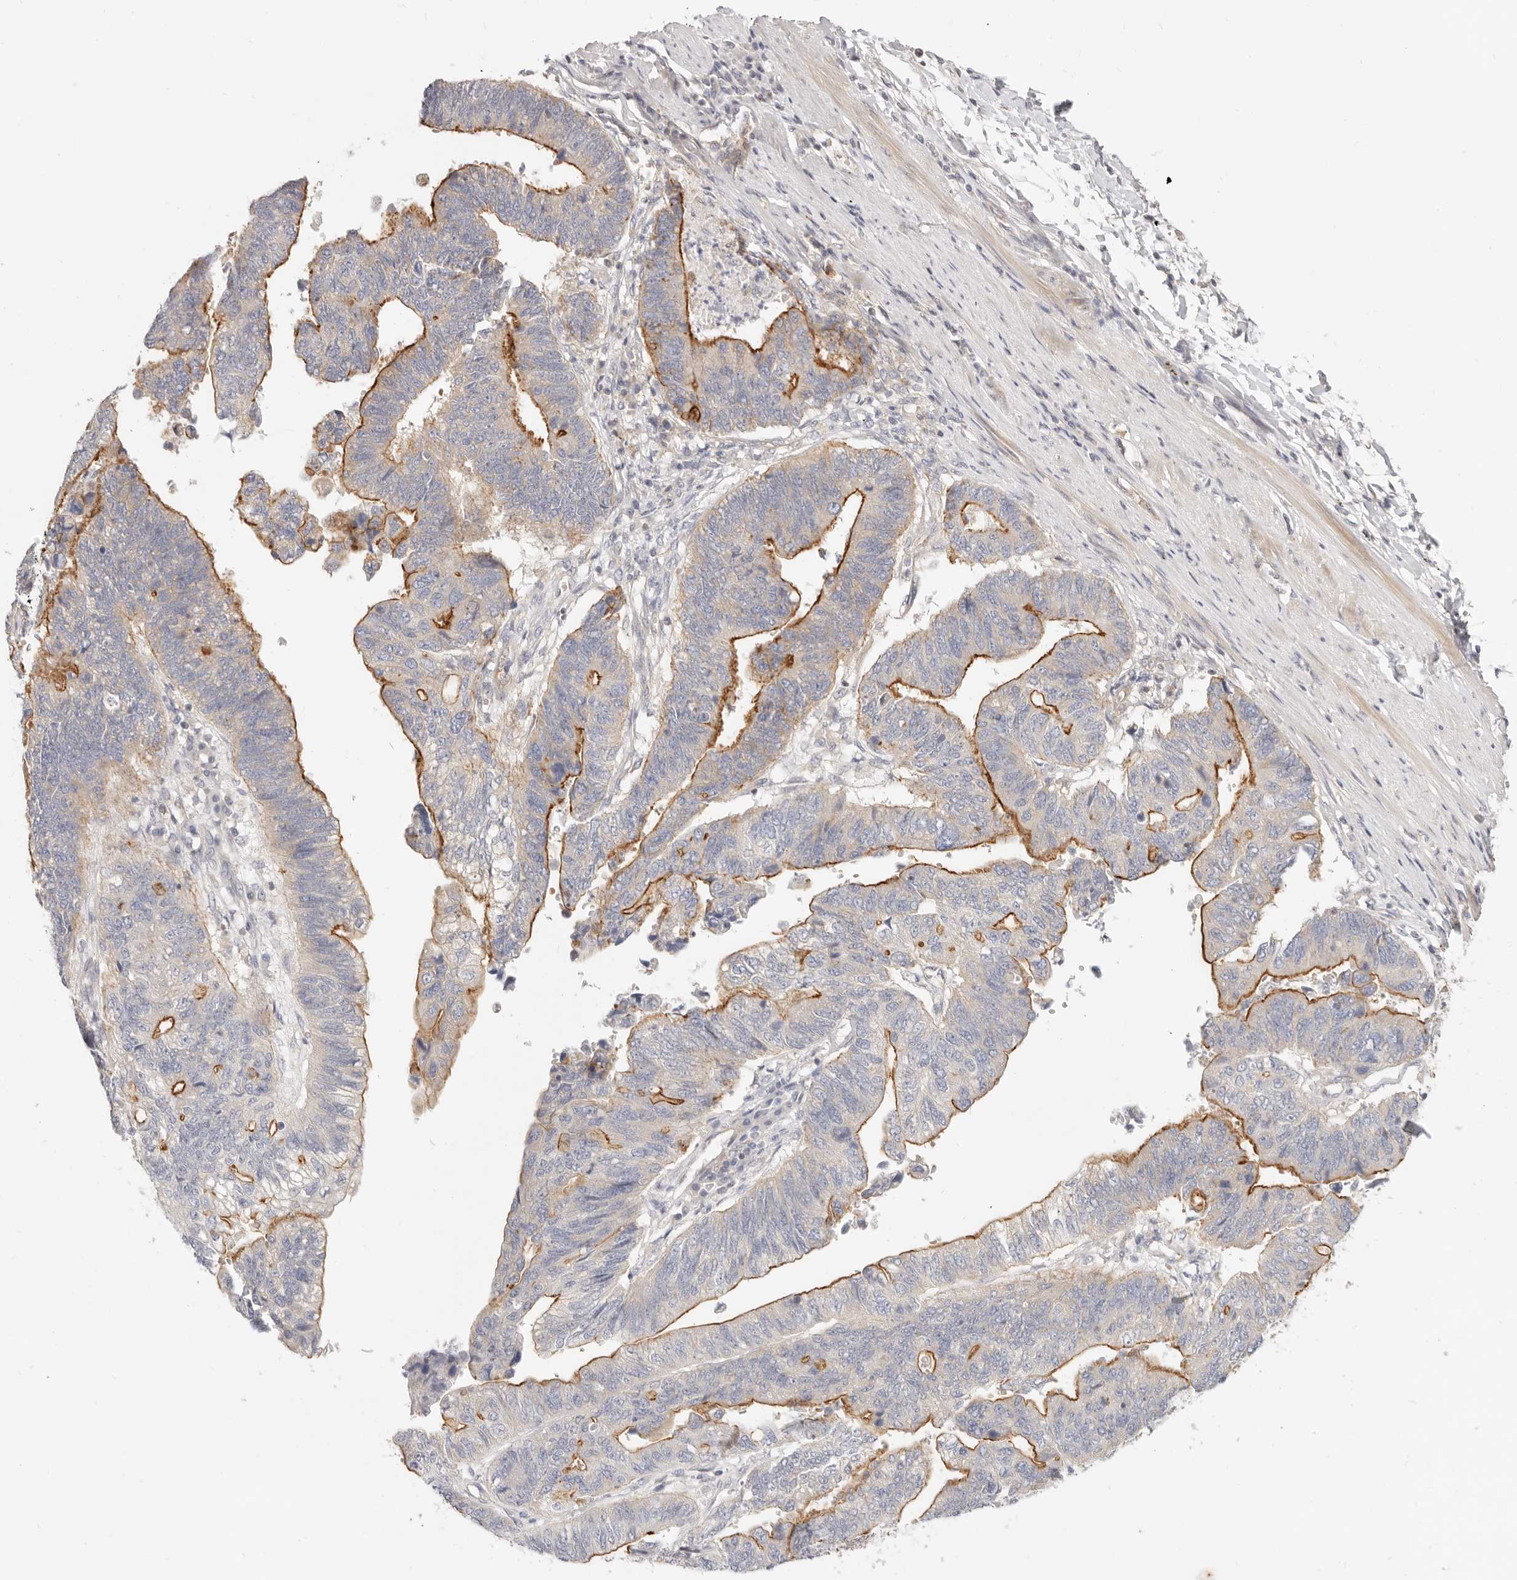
{"staining": {"intensity": "strong", "quantity": "25%-75%", "location": "cytoplasmic/membranous"}, "tissue": "stomach cancer", "cell_type": "Tumor cells", "image_type": "cancer", "snomed": [{"axis": "morphology", "description": "Adenocarcinoma, NOS"}, {"axis": "topography", "description": "Stomach"}], "caption": "Stomach cancer stained with a brown dye exhibits strong cytoplasmic/membranous positive positivity in approximately 25%-75% of tumor cells.", "gene": "LTB4R2", "patient": {"sex": "male", "age": 59}}